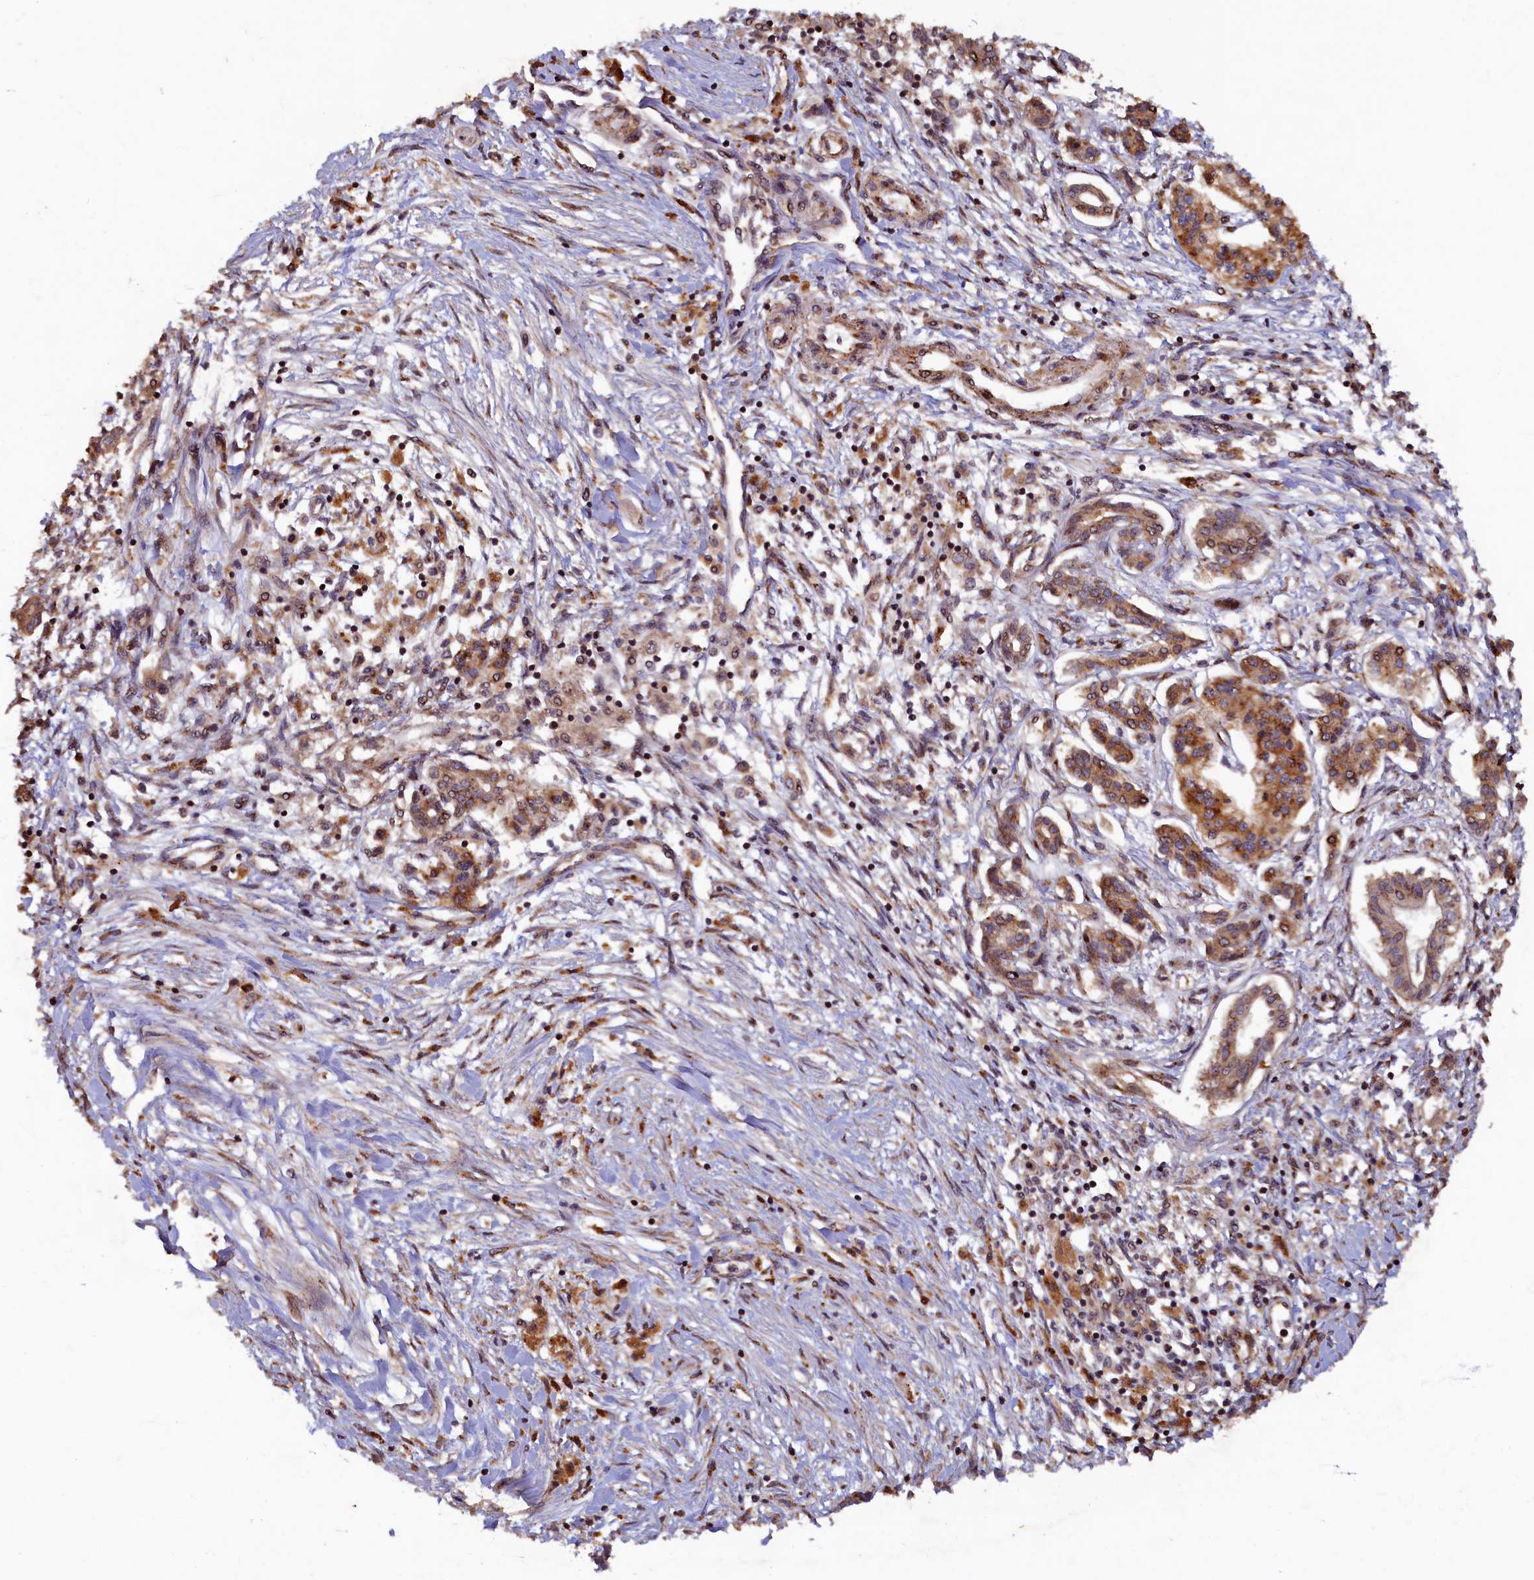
{"staining": {"intensity": "moderate", "quantity": ">75%", "location": "cytoplasmic/membranous"}, "tissue": "pancreatic cancer", "cell_type": "Tumor cells", "image_type": "cancer", "snomed": [{"axis": "morphology", "description": "Adenocarcinoma, NOS"}, {"axis": "topography", "description": "Pancreas"}], "caption": "Protein analysis of pancreatic adenocarcinoma tissue displays moderate cytoplasmic/membranous positivity in approximately >75% of tumor cells.", "gene": "TMEM181", "patient": {"sex": "female", "age": 50}}